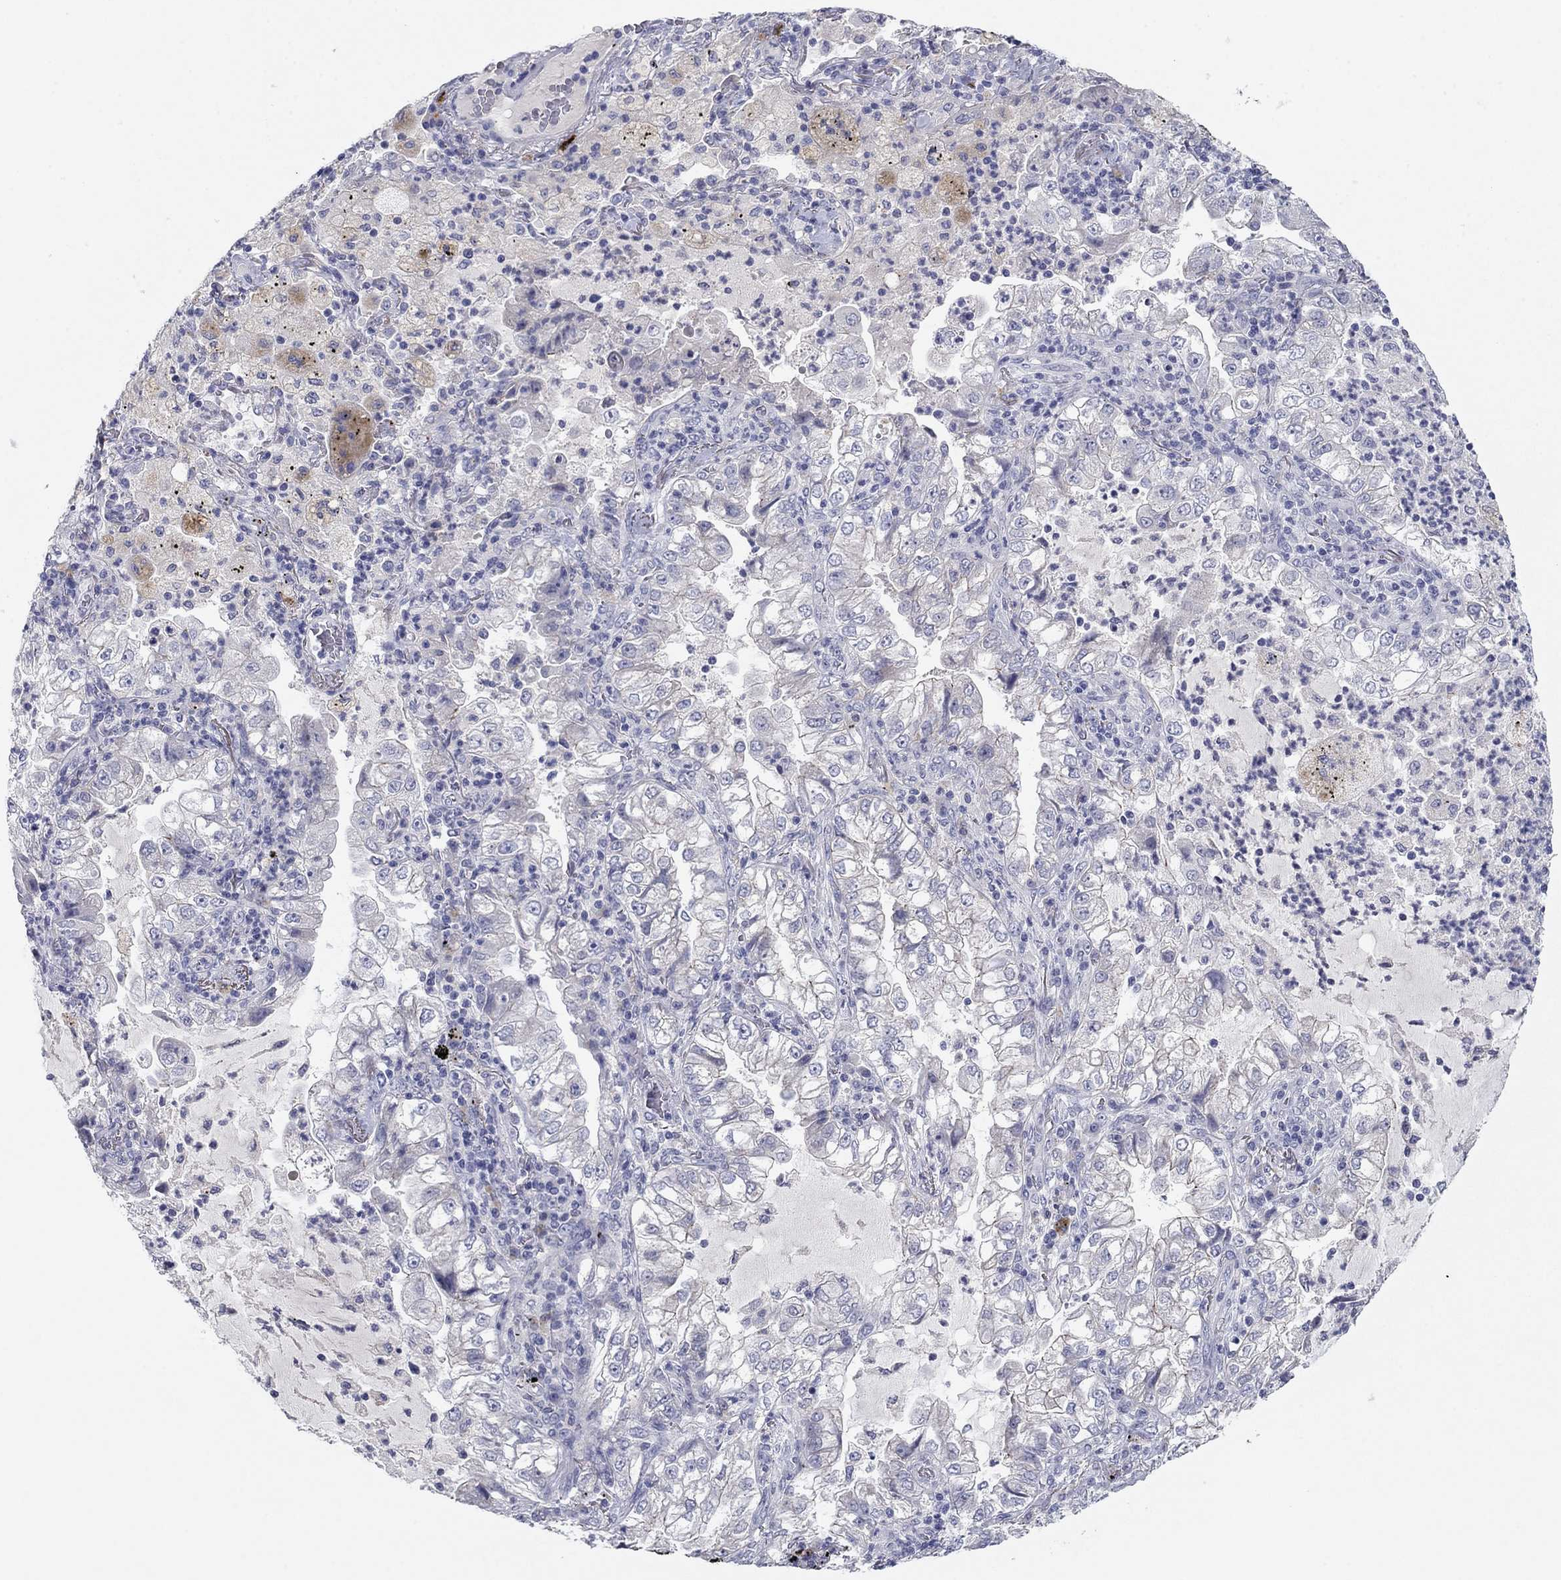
{"staining": {"intensity": "negative", "quantity": "none", "location": "none"}, "tissue": "lung cancer", "cell_type": "Tumor cells", "image_type": "cancer", "snomed": [{"axis": "morphology", "description": "Adenocarcinoma, NOS"}, {"axis": "topography", "description": "Lung"}], "caption": "Micrograph shows no significant protein staining in tumor cells of lung cancer (adenocarcinoma).", "gene": "CNTNAP4", "patient": {"sex": "female", "age": 73}}